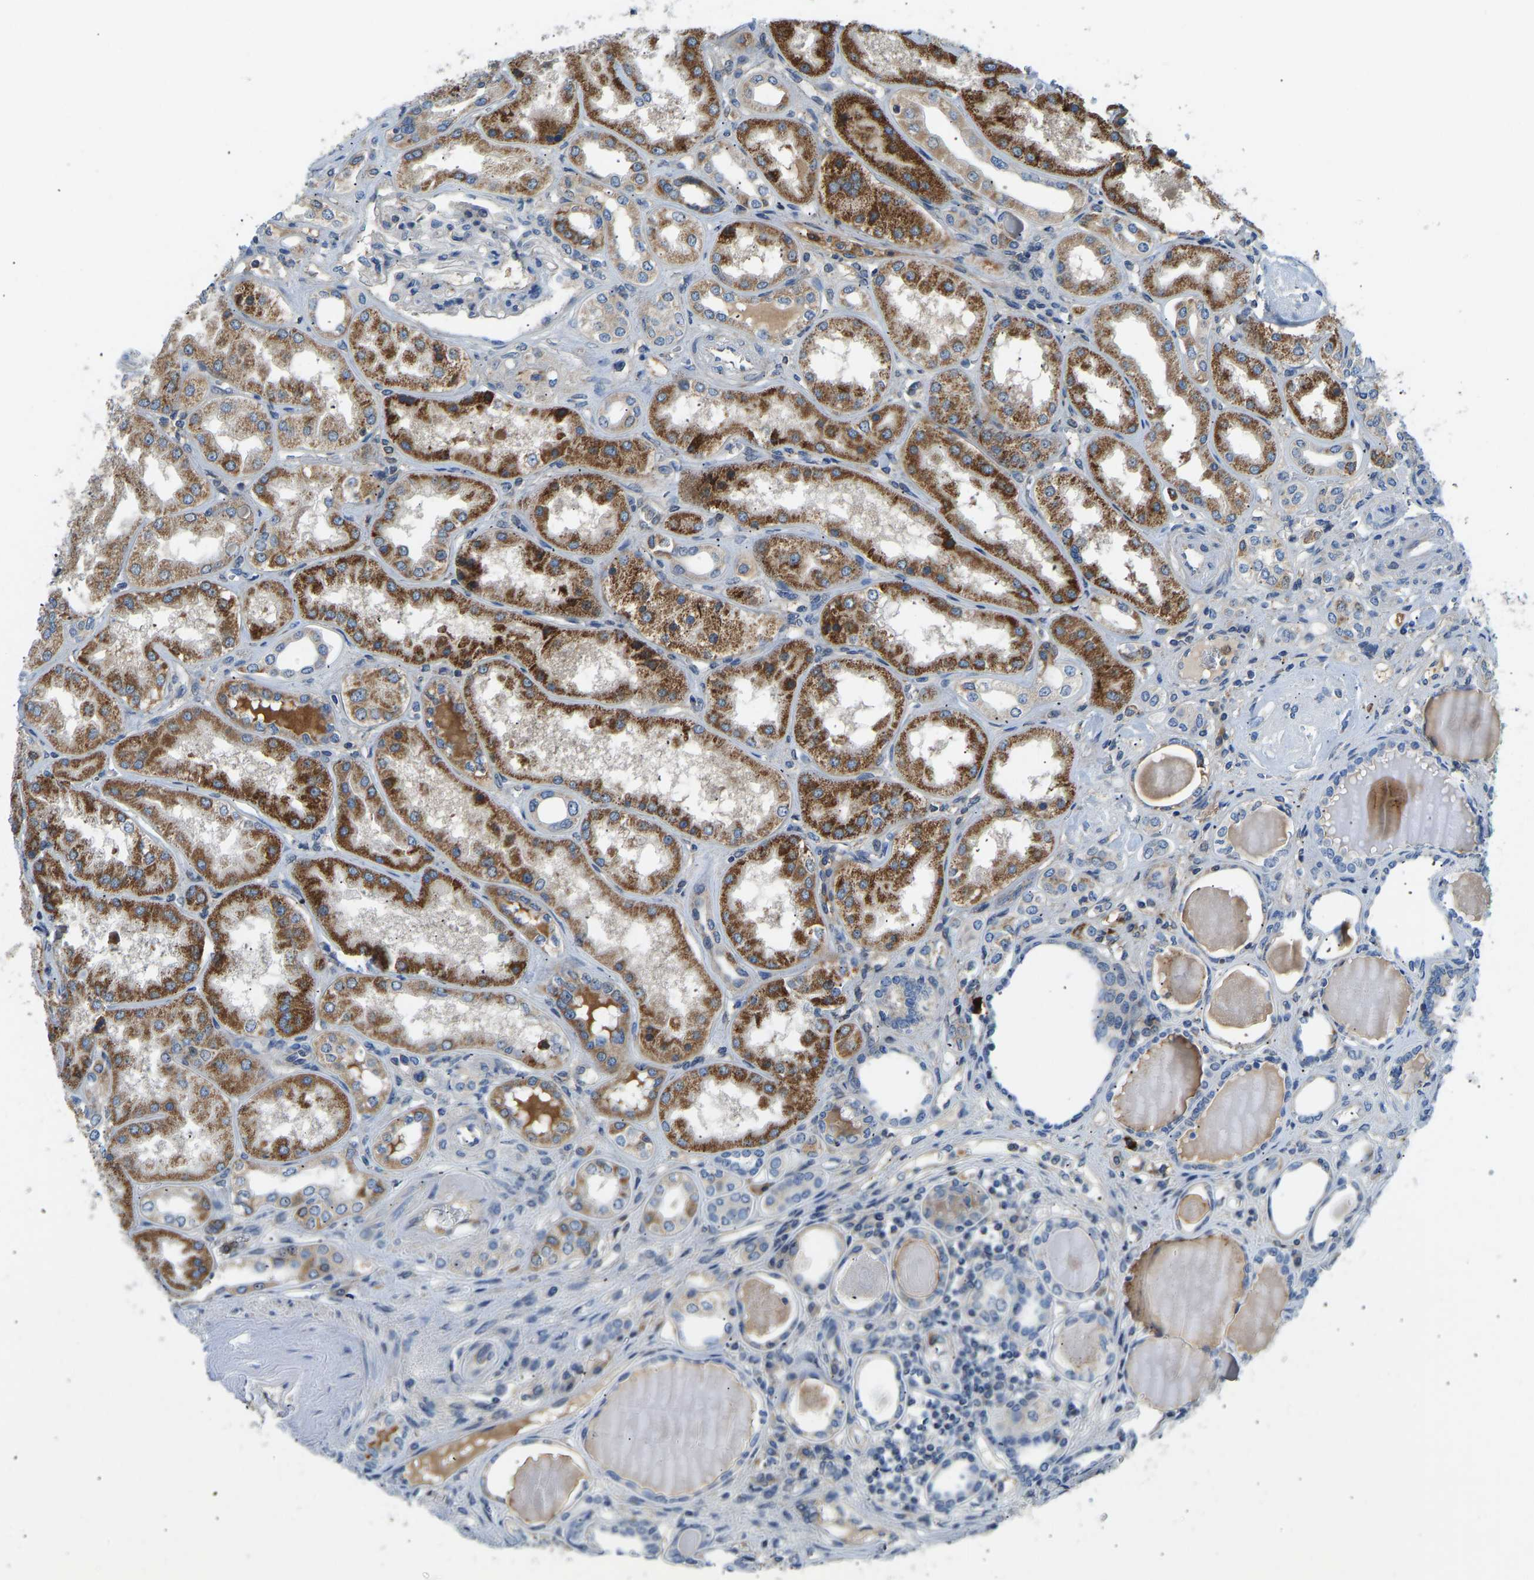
{"staining": {"intensity": "strong", "quantity": "<25%", "location": "cytoplasmic/membranous"}, "tissue": "kidney", "cell_type": "Cells in glomeruli", "image_type": "normal", "snomed": [{"axis": "morphology", "description": "Normal tissue, NOS"}, {"axis": "topography", "description": "Kidney"}], "caption": "Immunohistochemistry of normal human kidney shows medium levels of strong cytoplasmic/membranous expression in about <25% of cells in glomeruli. (IHC, brightfield microscopy, high magnification).", "gene": "RBP1", "patient": {"sex": "female", "age": 56}}